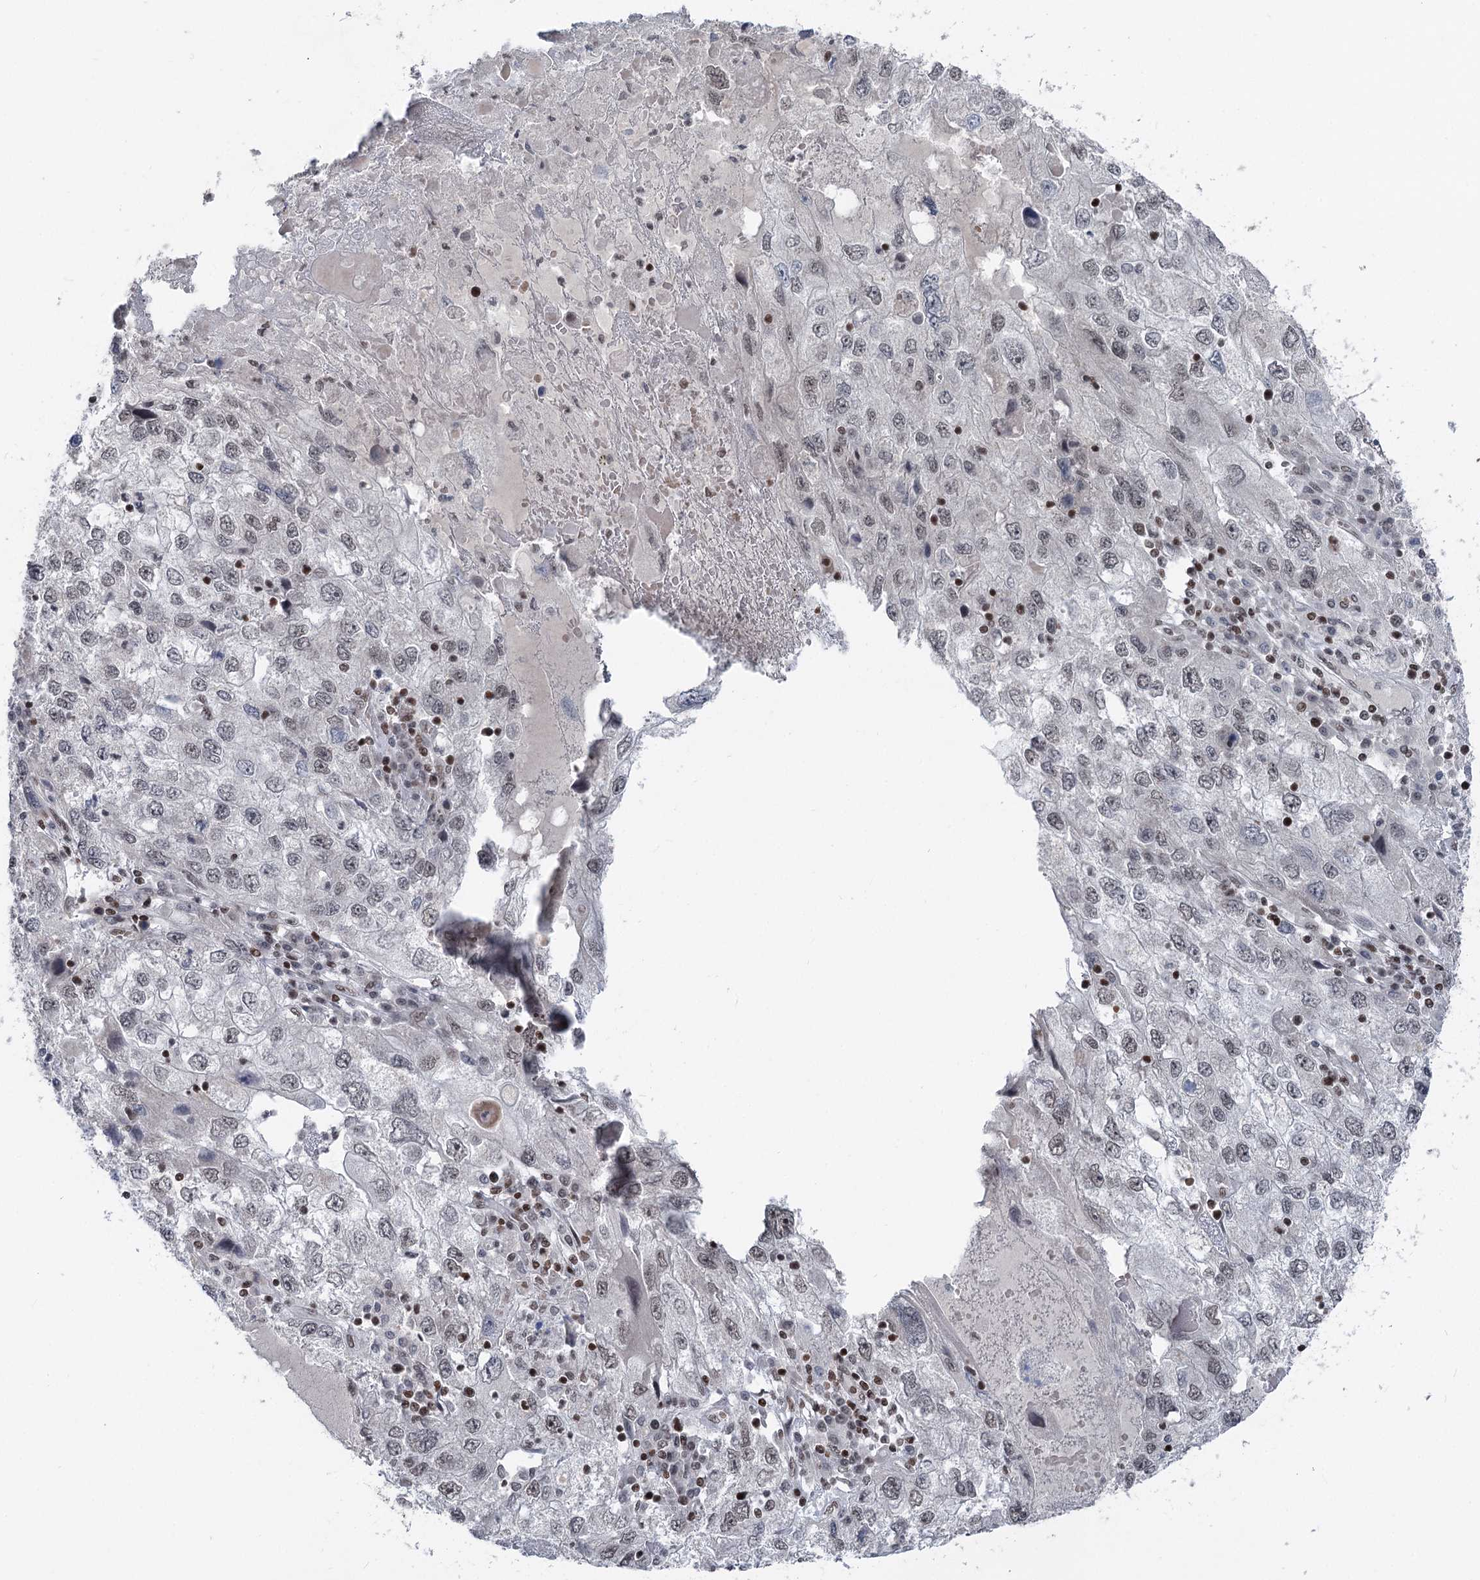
{"staining": {"intensity": "weak", "quantity": "25%-75%", "location": "nuclear"}, "tissue": "endometrial cancer", "cell_type": "Tumor cells", "image_type": "cancer", "snomed": [{"axis": "morphology", "description": "Adenocarcinoma, NOS"}, {"axis": "topography", "description": "Endometrium"}], "caption": "Tumor cells display weak nuclear expression in approximately 25%-75% of cells in endometrial cancer. The protein is shown in brown color, while the nuclei are stained blue.", "gene": "CGGBP1", "patient": {"sex": "female", "age": 49}}